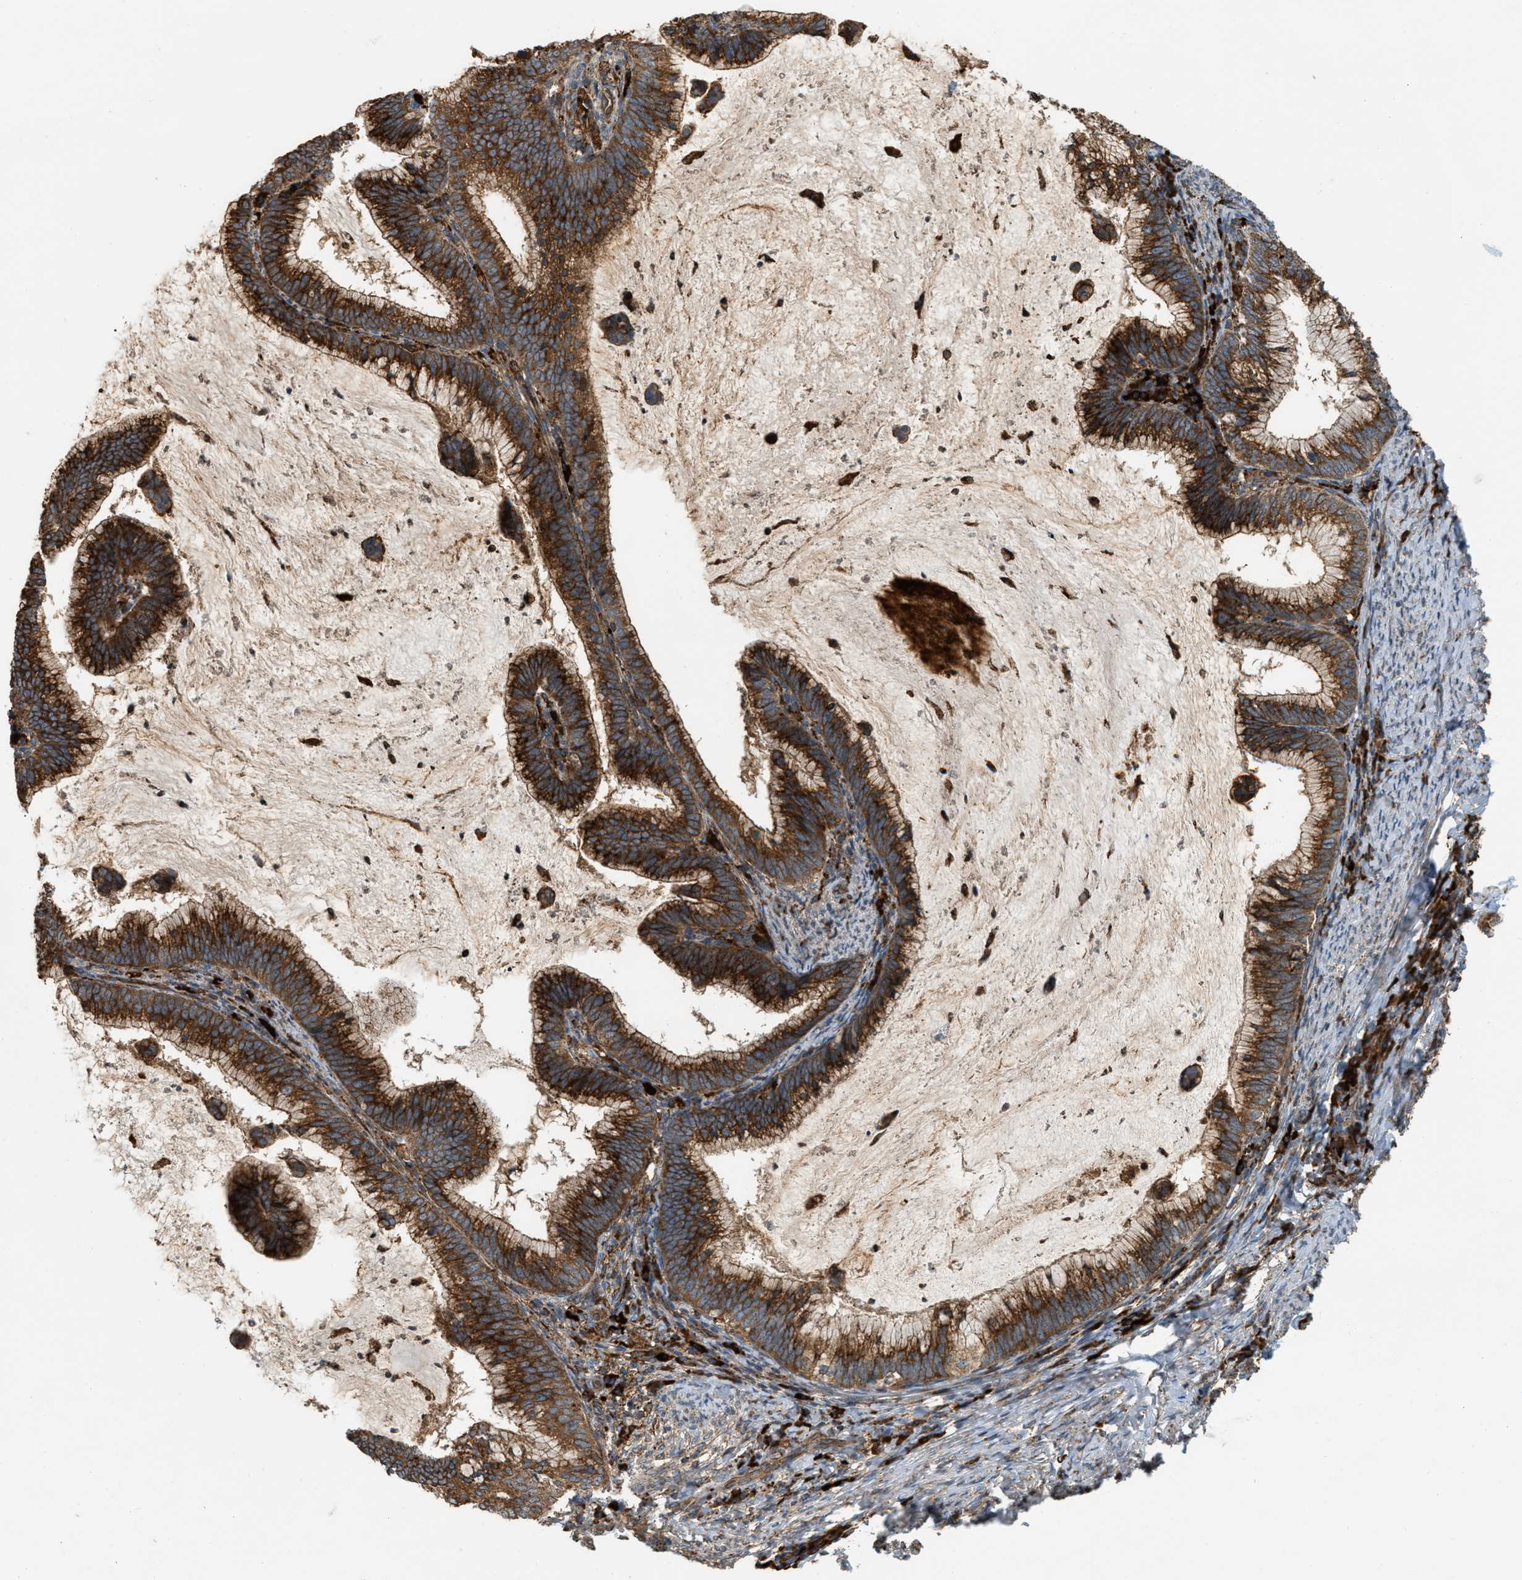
{"staining": {"intensity": "strong", "quantity": ">75%", "location": "cytoplasmic/membranous"}, "tissue": "cervical cancer", "cell_type": "Tumor cells", "image_type": "cancer", "snomed": [{"axis": "morphology", "description": "Adenocarcinoma, NOS"}, {"axis": "topography", "description": "Cervix"}], "caption": "This histopathology image demonstrates cervical cancer (adenocarcinoma) stained with IHC to label a protein in brown. The cytoplasmic/membranous of tumor cells show strong positivity for the protein. Nuclei are counter-stained blue.", "gene": "BAIAP2L1", "patient": {"sex": "female", "age": 36}}